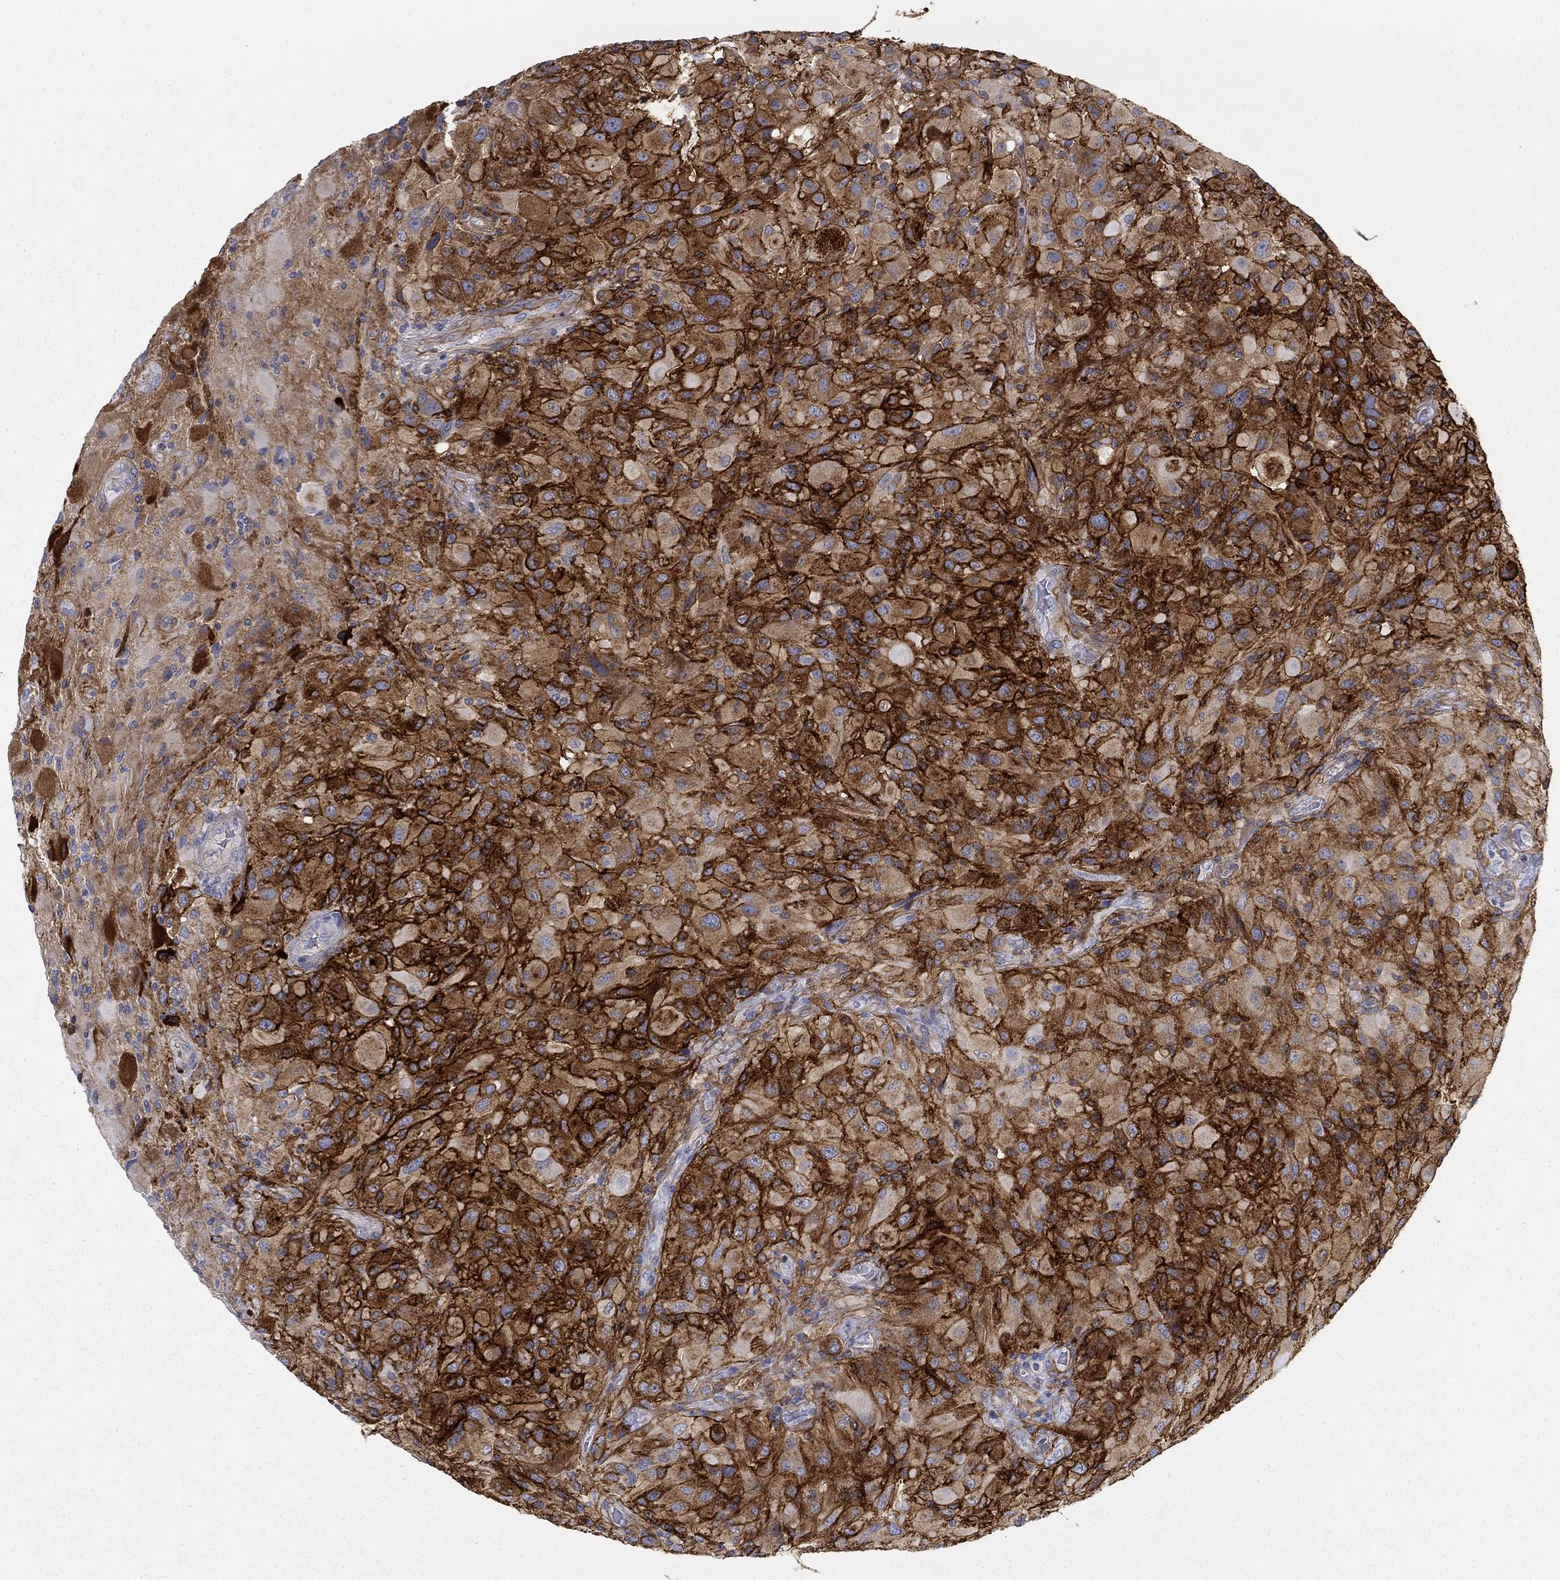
{"staining": {"intensity": "strong", "quantity": ">75%", "location": "cytoplasmic/membranous"}, "tissue": "glioma", "cell_type": "Tumor cells", "image_type": "cancer", "snomed": [{"axis": "morphology", "description": "Glioma, malignant, High grade"}, {"axis": "topography", "description": "Cerebral cortex"}], "caption": "Strong cytoplasmic/membranous staining for a protein is appreciated in approximately >75% of tumor cells of malignant high-grade glioma using immunohistochemistry (IHC).", "gene": "GPC1", "patient": {"sex": "male", "age": 35}}